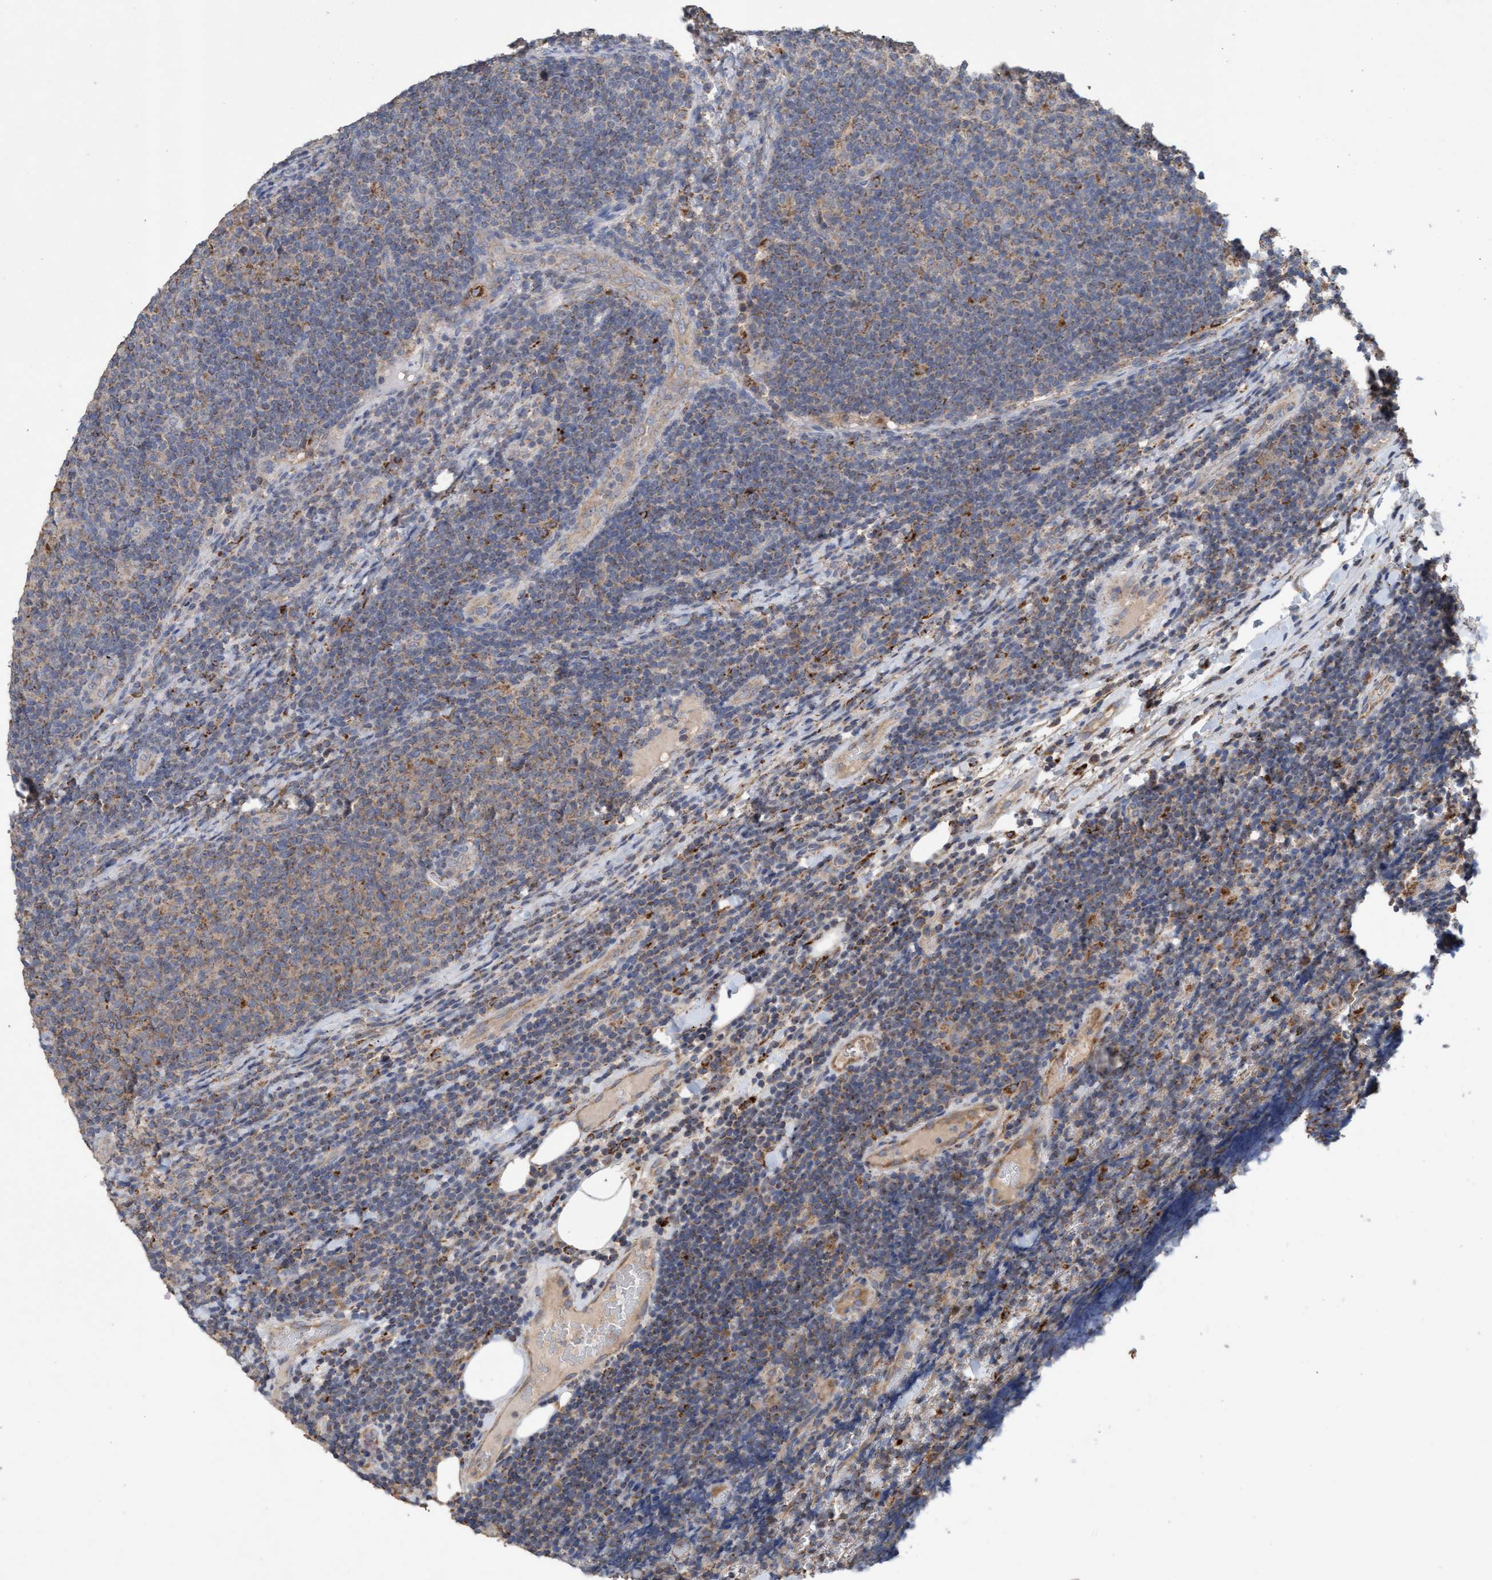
{"staining": {"intensity": "weak", "quantity": "25%-75%", "location": "cytoplasmic/membranous"}, "tissue": "lymphoma", "cell_type": "Tumor cells", "image_type": "cancer", "snomed": [{"axis": "morphology", "description": "Malignant lymphoma, non-Hodgkin's type, Low grade"}, {"axis": "topography", "description": "Lymph node"}], "caption": "Protein analysis of lymphoma tissue displays weak cytoplasmic/membranous expression in about 25%-75% of tumor cells.", "gene": "ATPAF2", "patient": {"sex": "male", "age": 66}}